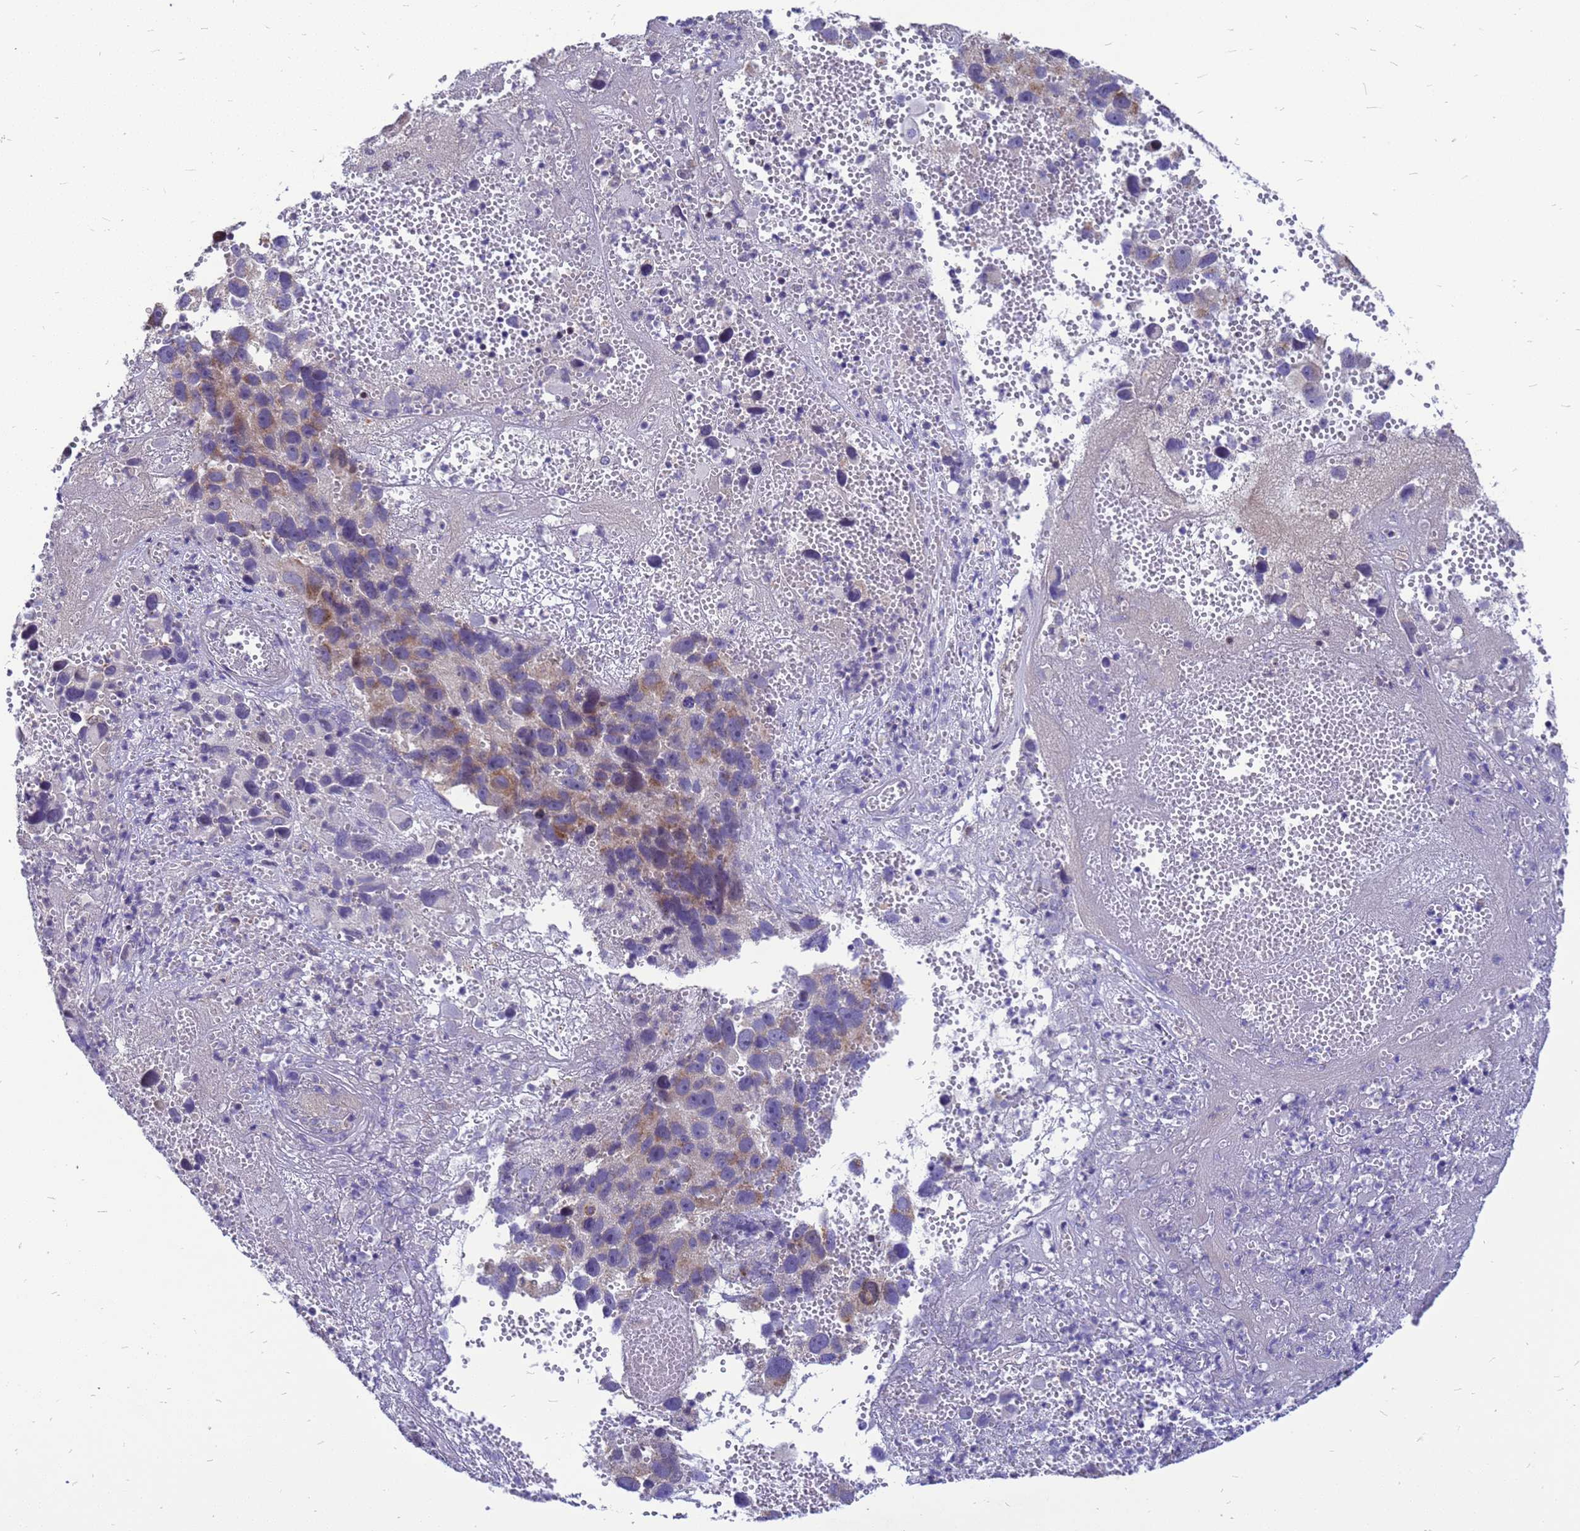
{"staining": {"intensity": "moderate", "quantity": "<25%", "location": "cytoplasmic/membranous"}, "tissue": "melanoma", "cell_type": "Tumor cells", "image_type": "cancer", "snomed": [{"axis": "morphology", "description": "Malignant melanoma, NOS"}, {"axis": "topography", "description": "Skin"}], "caption": "Protein staining of melanoma tissue demonstrates moderate cytoplasmic/membranous positivity in approximately <25% of tumor cells. (DAB IHC, brown staining for protein, blue staining for nuclei).", "gene": "CMC4", "patient": {"sex": "male", "age": 84}}